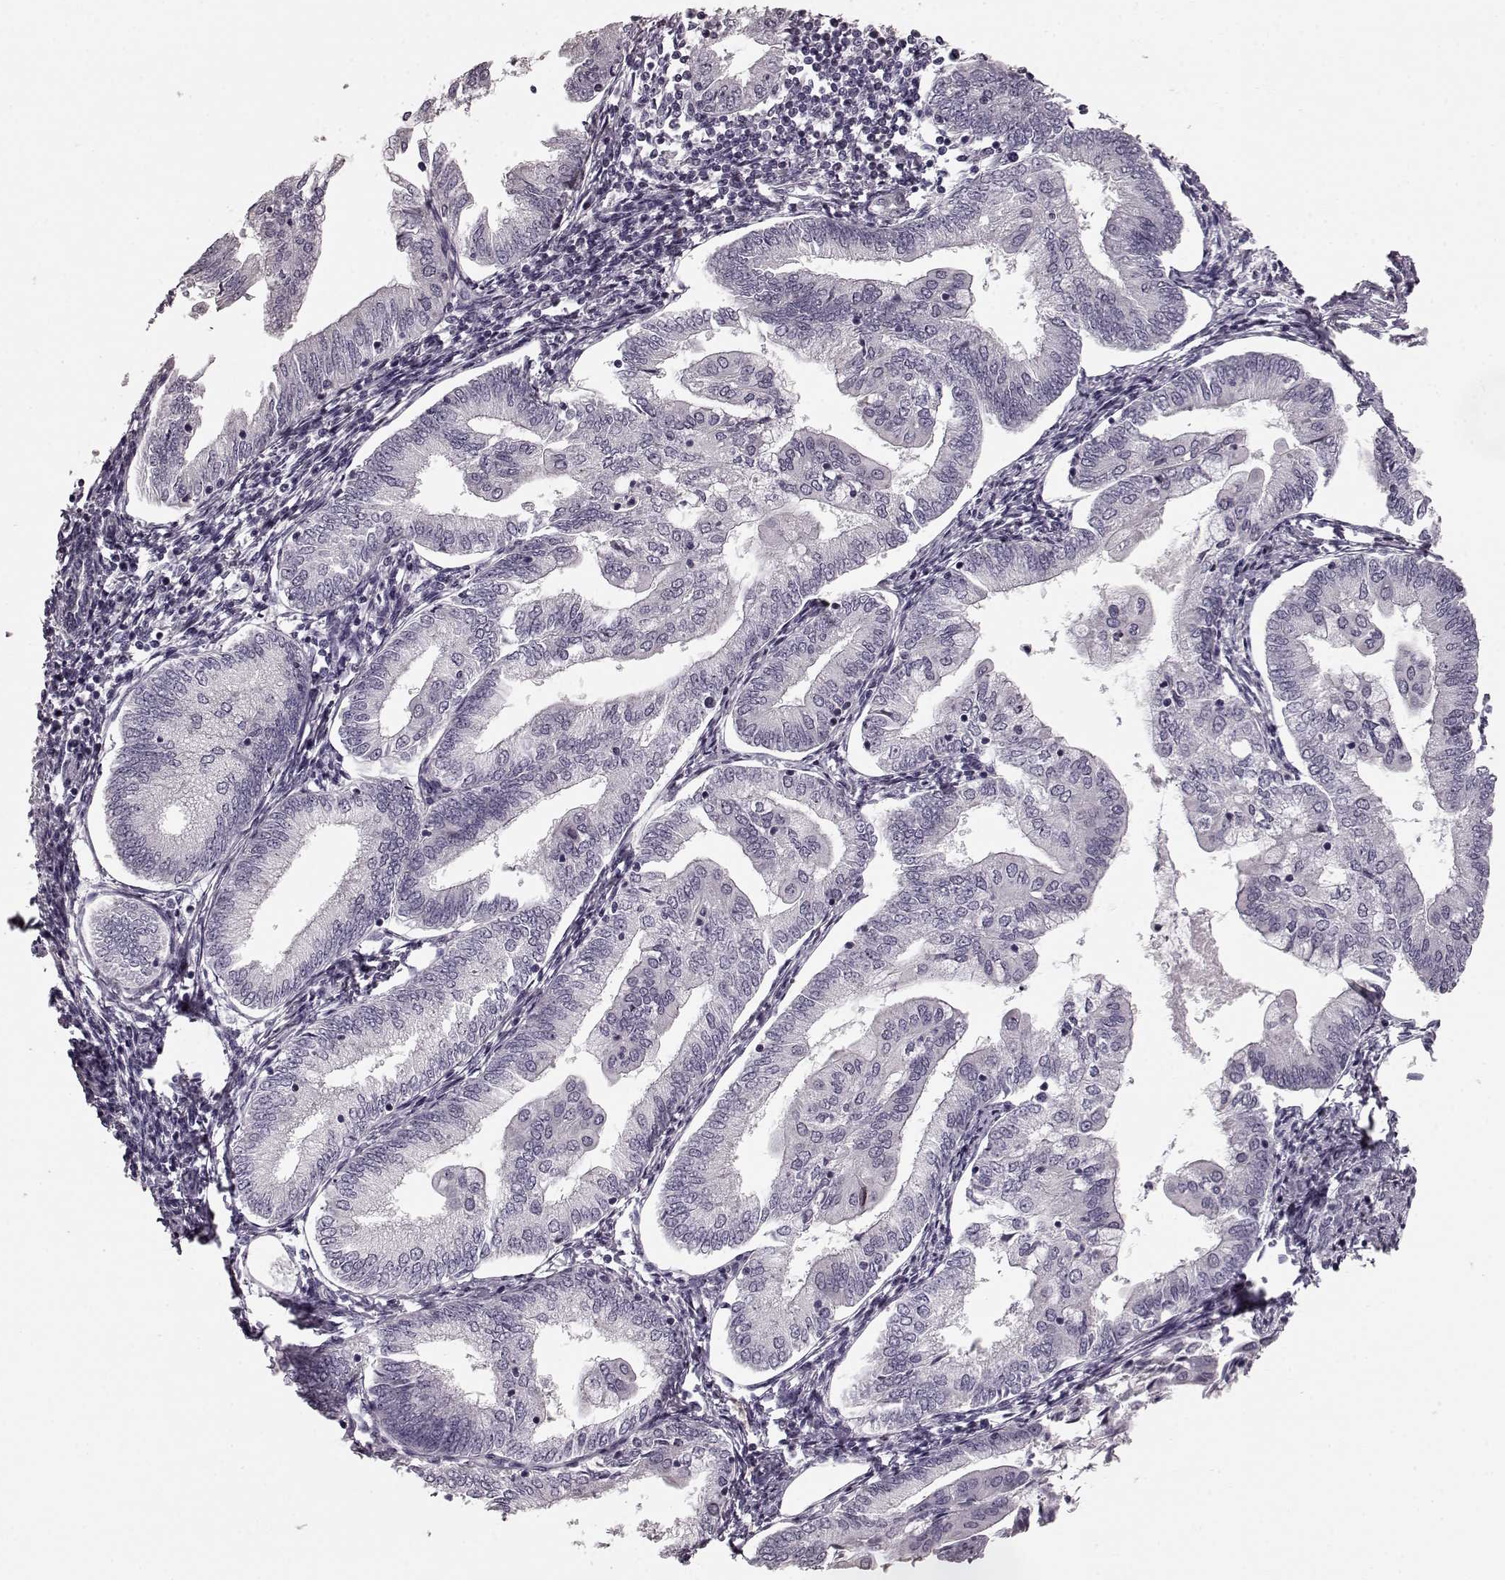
{"staining": {"intensity": "negative", "quantity": "none", "location": "none"}, "tissue": "endometrial cancer", "cell_type": "Tumor cells", "image_type": "cancer", "snomed": [{"axis": "morphology", "description": "Adenocarcinoma, NOS"}, {"axis": "topography", "description": "Endometrium"}], "caption": "This is an immunohistochemistry photomicrograph of endometrial adenocarcinoma. There is no staining in tumor cells.", "gene": "CST7", "patient": {"sex": "female", "age": 55}}